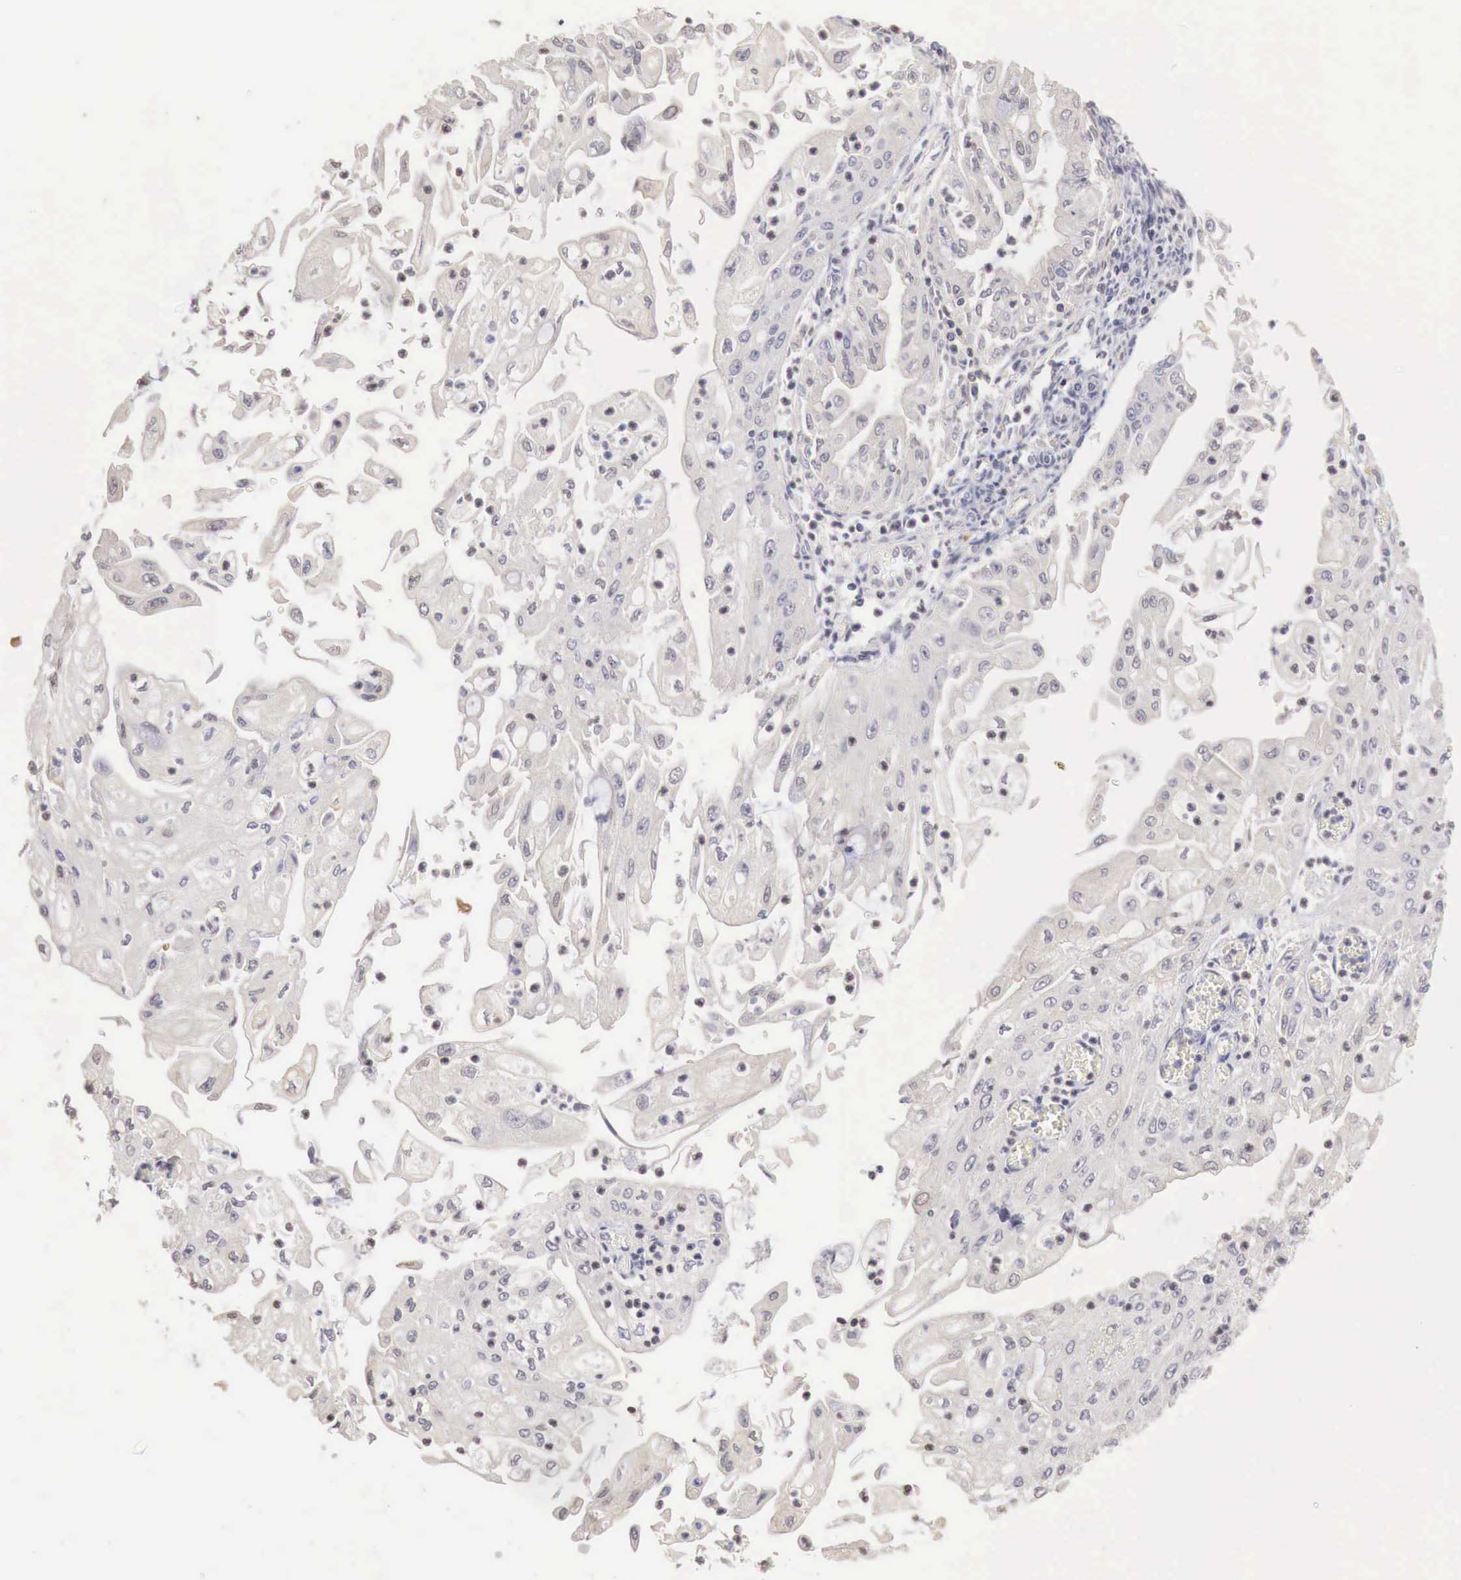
{"staining": {"intensity": "negative", "quantity": "none", "location": "none"}, "tissue": "endometrial cancer", "cell_type": "Tumor cells", "image_type": "cancer", "snomed": [{"axis": "morphology", "description": "Adenocarcinoma, NOS"}, {"axis": "topography", "description": "Endometrium"}], "caption": "Image shows no significant protein staining in tumor cells of endometrial adenocarcinoma.", "gene": "TBC1D9", "patient": {"sex": "female", "age": 75}}